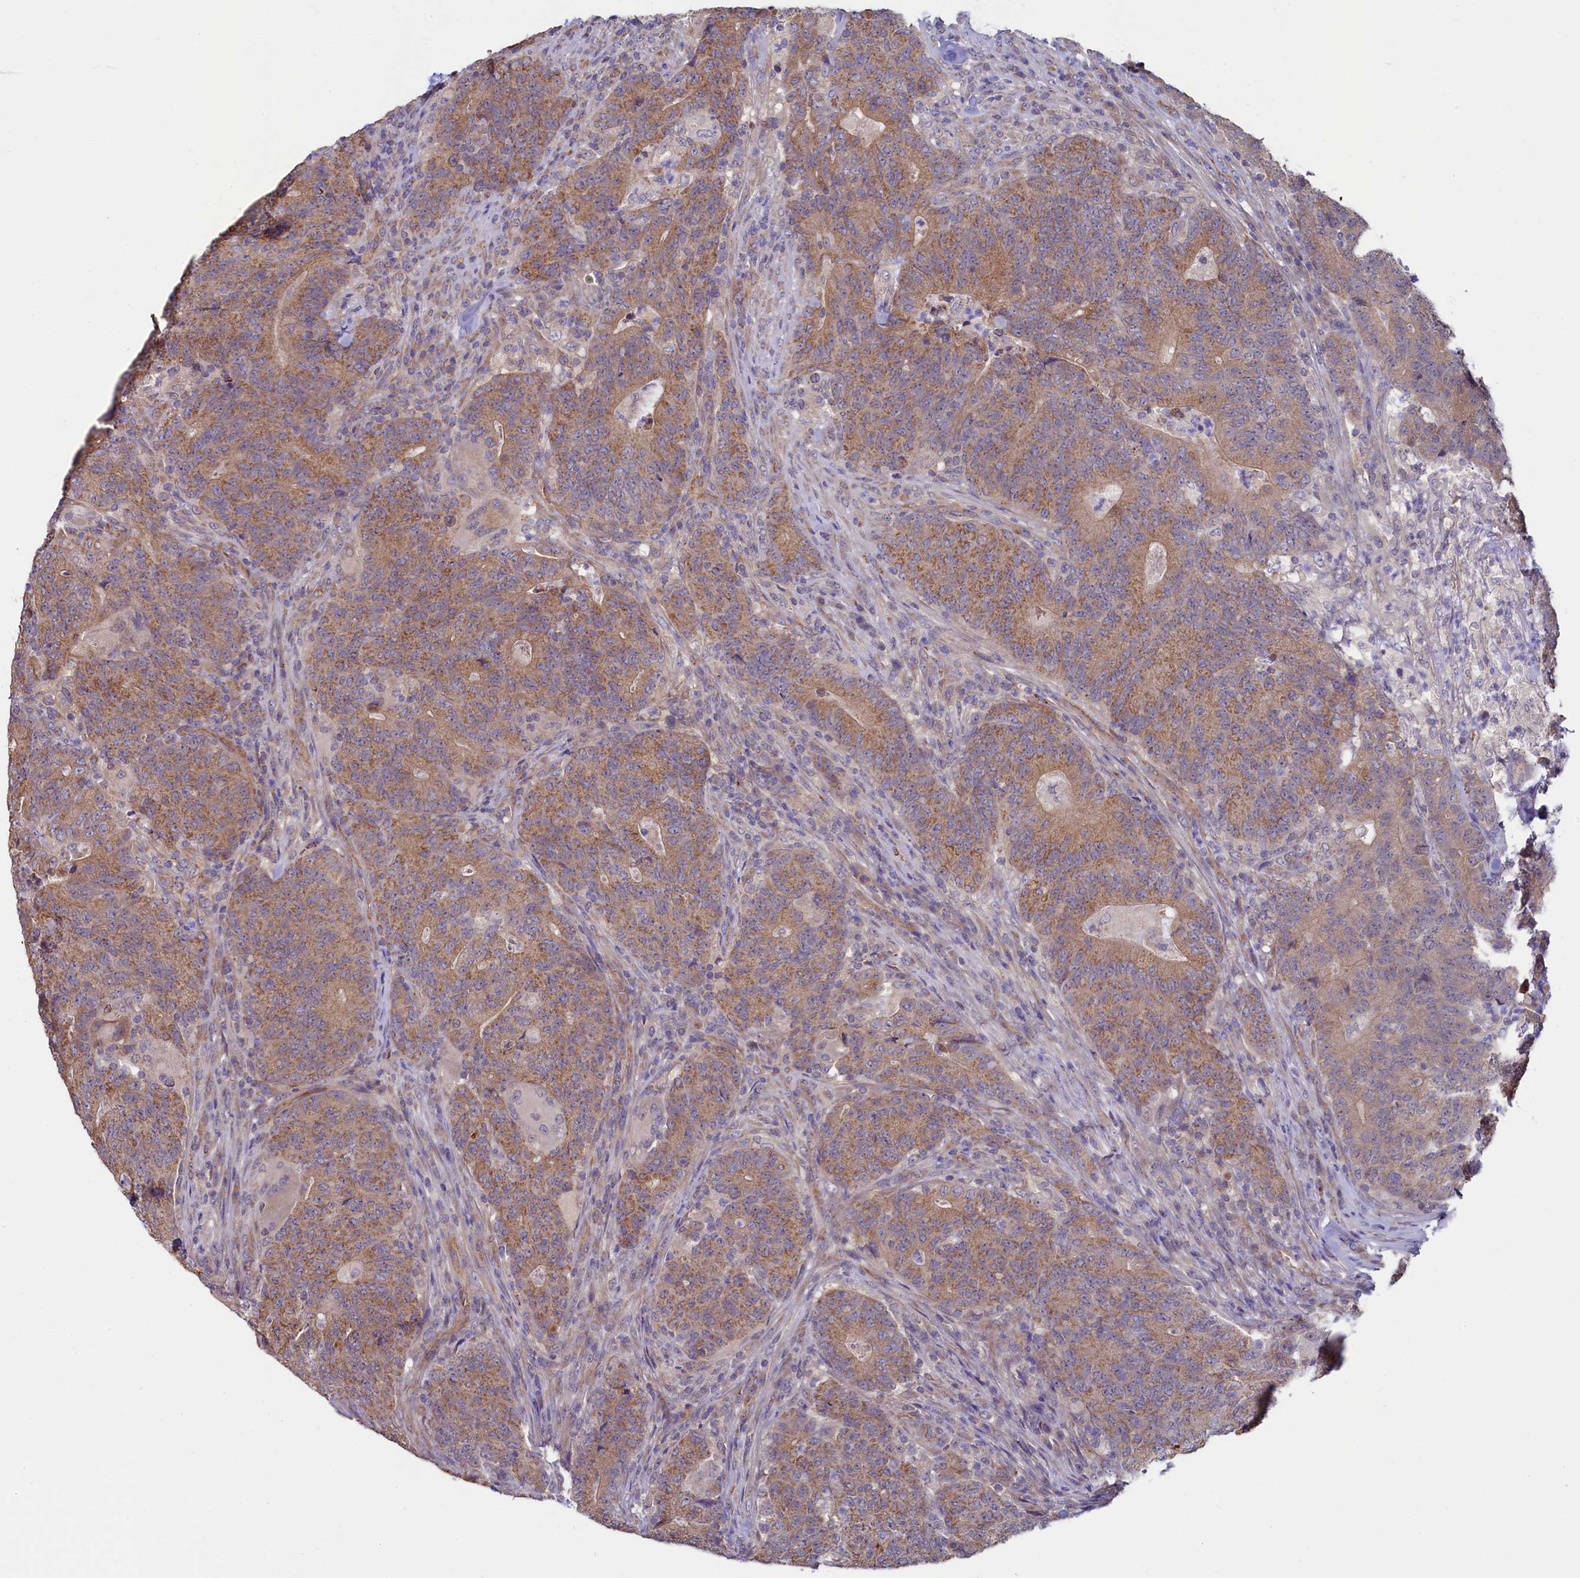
{"staining": {"intensity": "moderate", "quantity": ">75%", "location": "cytoplasmic/membranous"}, "tissue": "colorectal cancer", "cell_type": "Tumor cells", "image_type": "cancer", "snomed": [{"axis": "morphology", "description": "Adenocarcinoma, NOS"}, {"axis": "topography", "description": "Colon"}], "caption": "Immunohistochemistry histopathology image of neoplastic tissue: colorectal cancer stained using immunohistochemistry demonstrates medium levels of moderate protein expression localized specifically in the cytoplasmic/membranous of tumor cells, appearing as a cytoplasmic/membranous brown color.", "gene": "SPATA2L", "patient": {"sex": "female", "age": 75}}